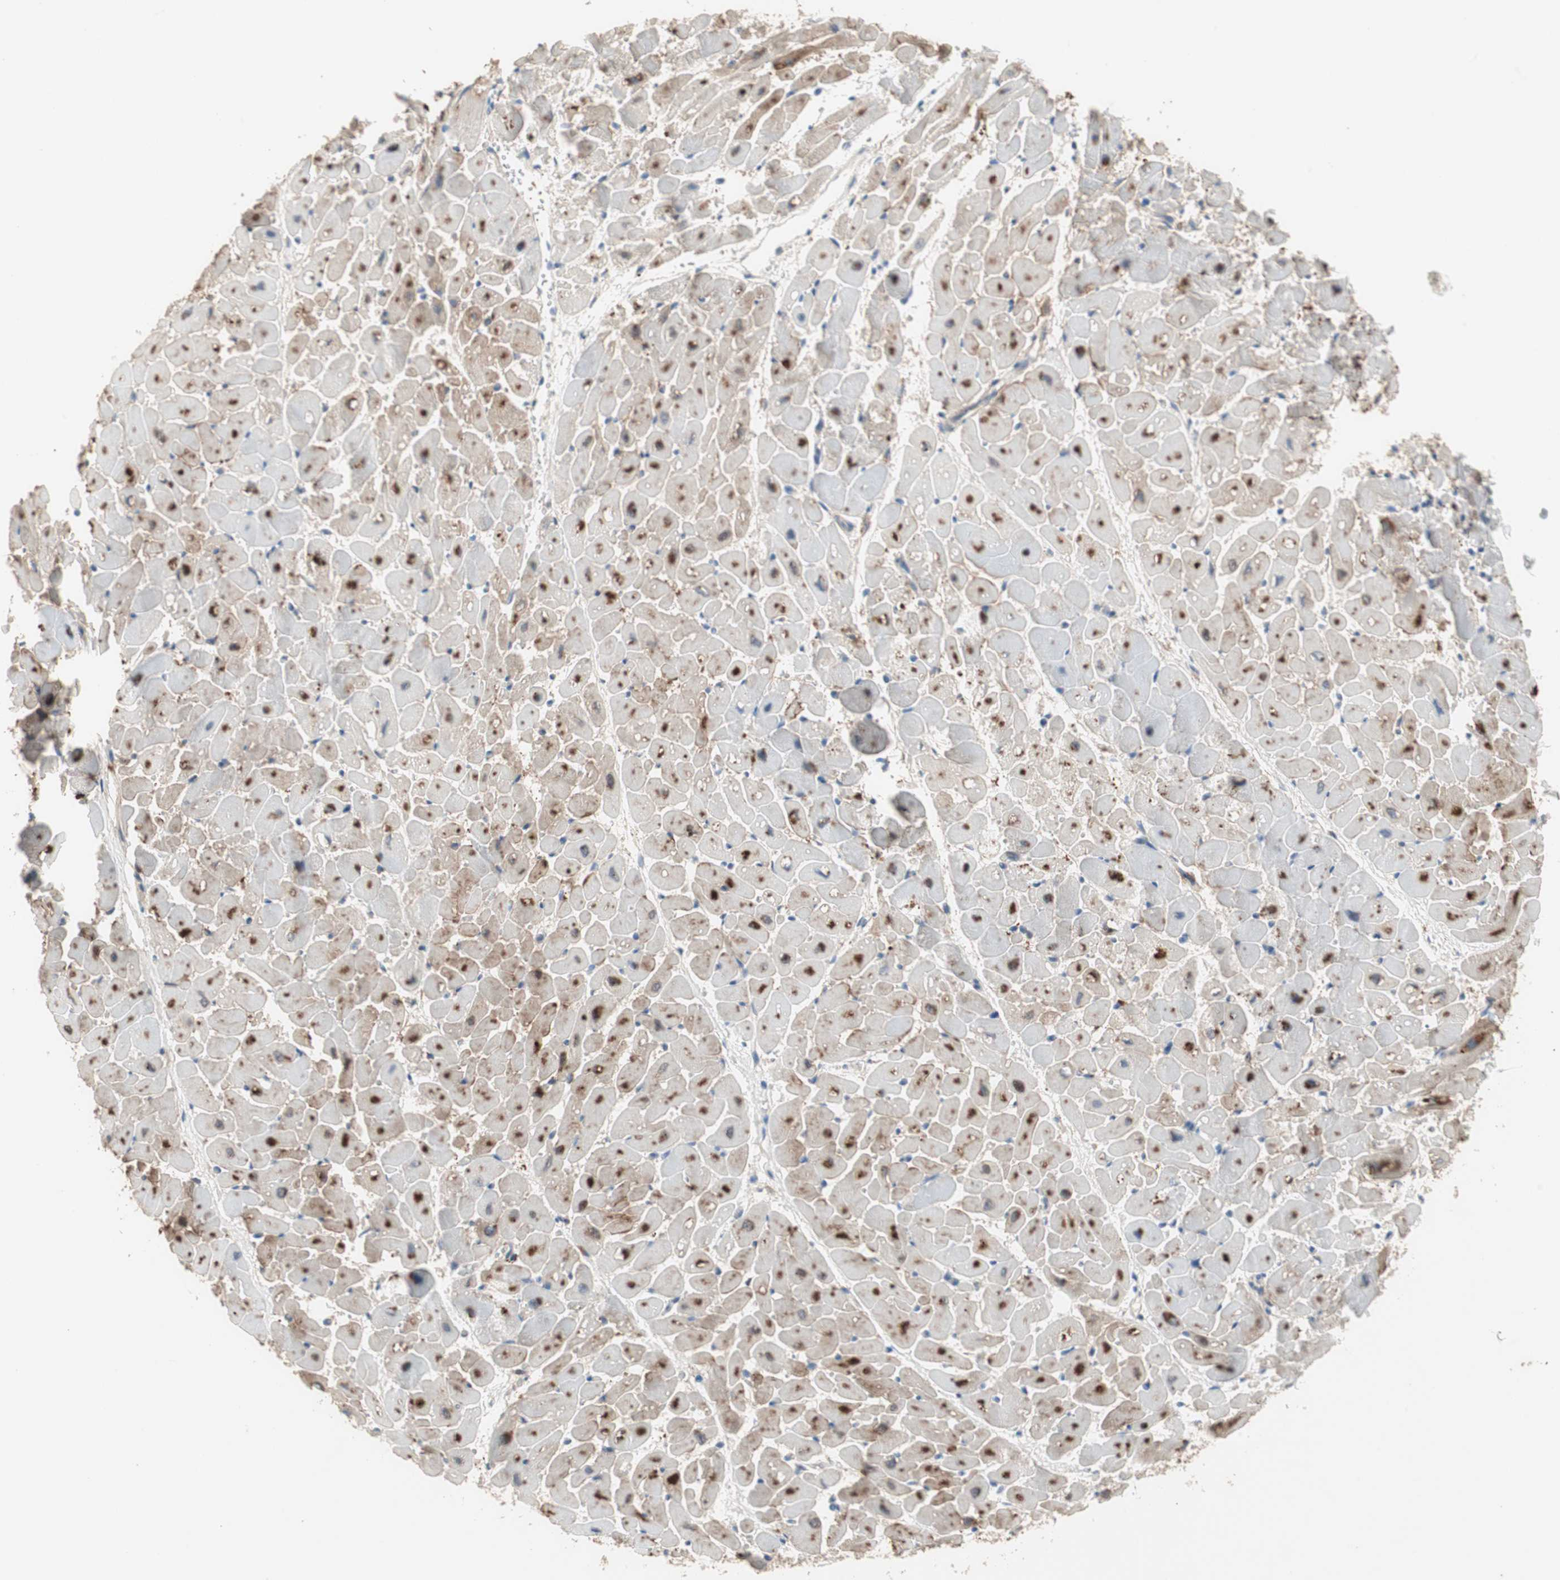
{"staining": {"intensity": "weak", "quantity": ">75%", "location": "cytoplasmic/membranous"}, "tissue": "heart muscle", "cell_type": "Cardiomyocytes", "image_type": "normal", "snomed": [{"axis": "morphology", "description": "Normal tissue, NOS"}, {"axis": "topography", "description": "Heart"}], "caption": "Brown immunohistochemical staining in unremarkable heart muscle shows weak cytoplasmic/membranous expression in approximately >75% of cardiomyocytes. Using DAB (3,3'-diaminobenzidine) (brown) and hematoxylin (blue) stains, captured at high magnification using brightfield microscopy.", "gene": "GART", "patient": {"sex": "female", "age": 19}}